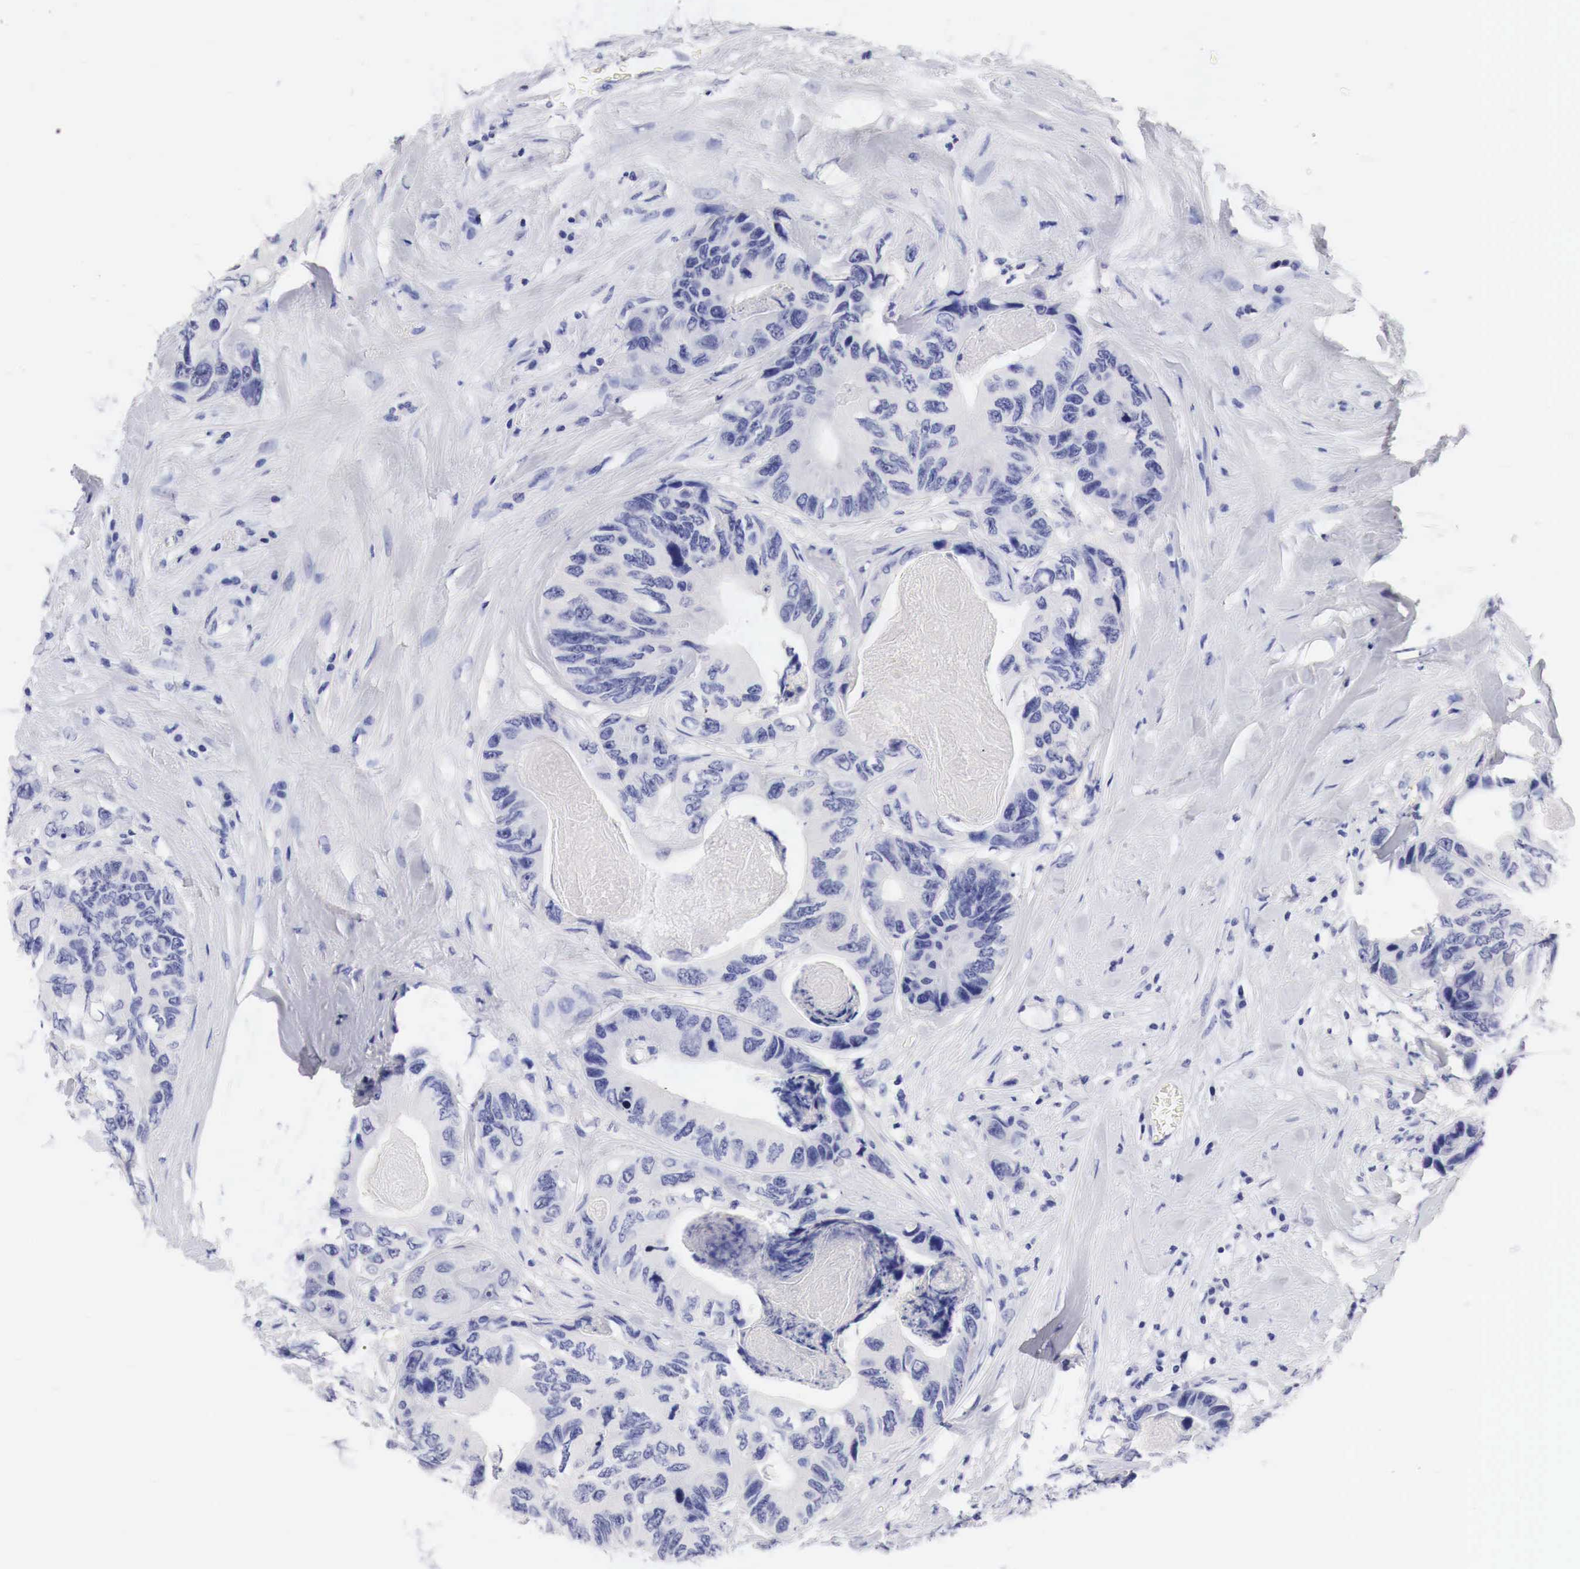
{"staining": {"intensity": "negative", "quantity": "none", "location": "none"}, "tissue": "colorectal cancer", "cell_type": "Tumor cells", "image_type": "cancer", "snomed": [{"axis": "morphology", "description": "Adenocarcinoma, NOS"}, {"axis": "topography", "description": "Colon"}], "caption": "This is an immunohistochemistry photomicrograph of colorectal cancer. There is no staining in tumor cells.", "gene": "TYR", "patient": {"sex": "female", "age": 86}}